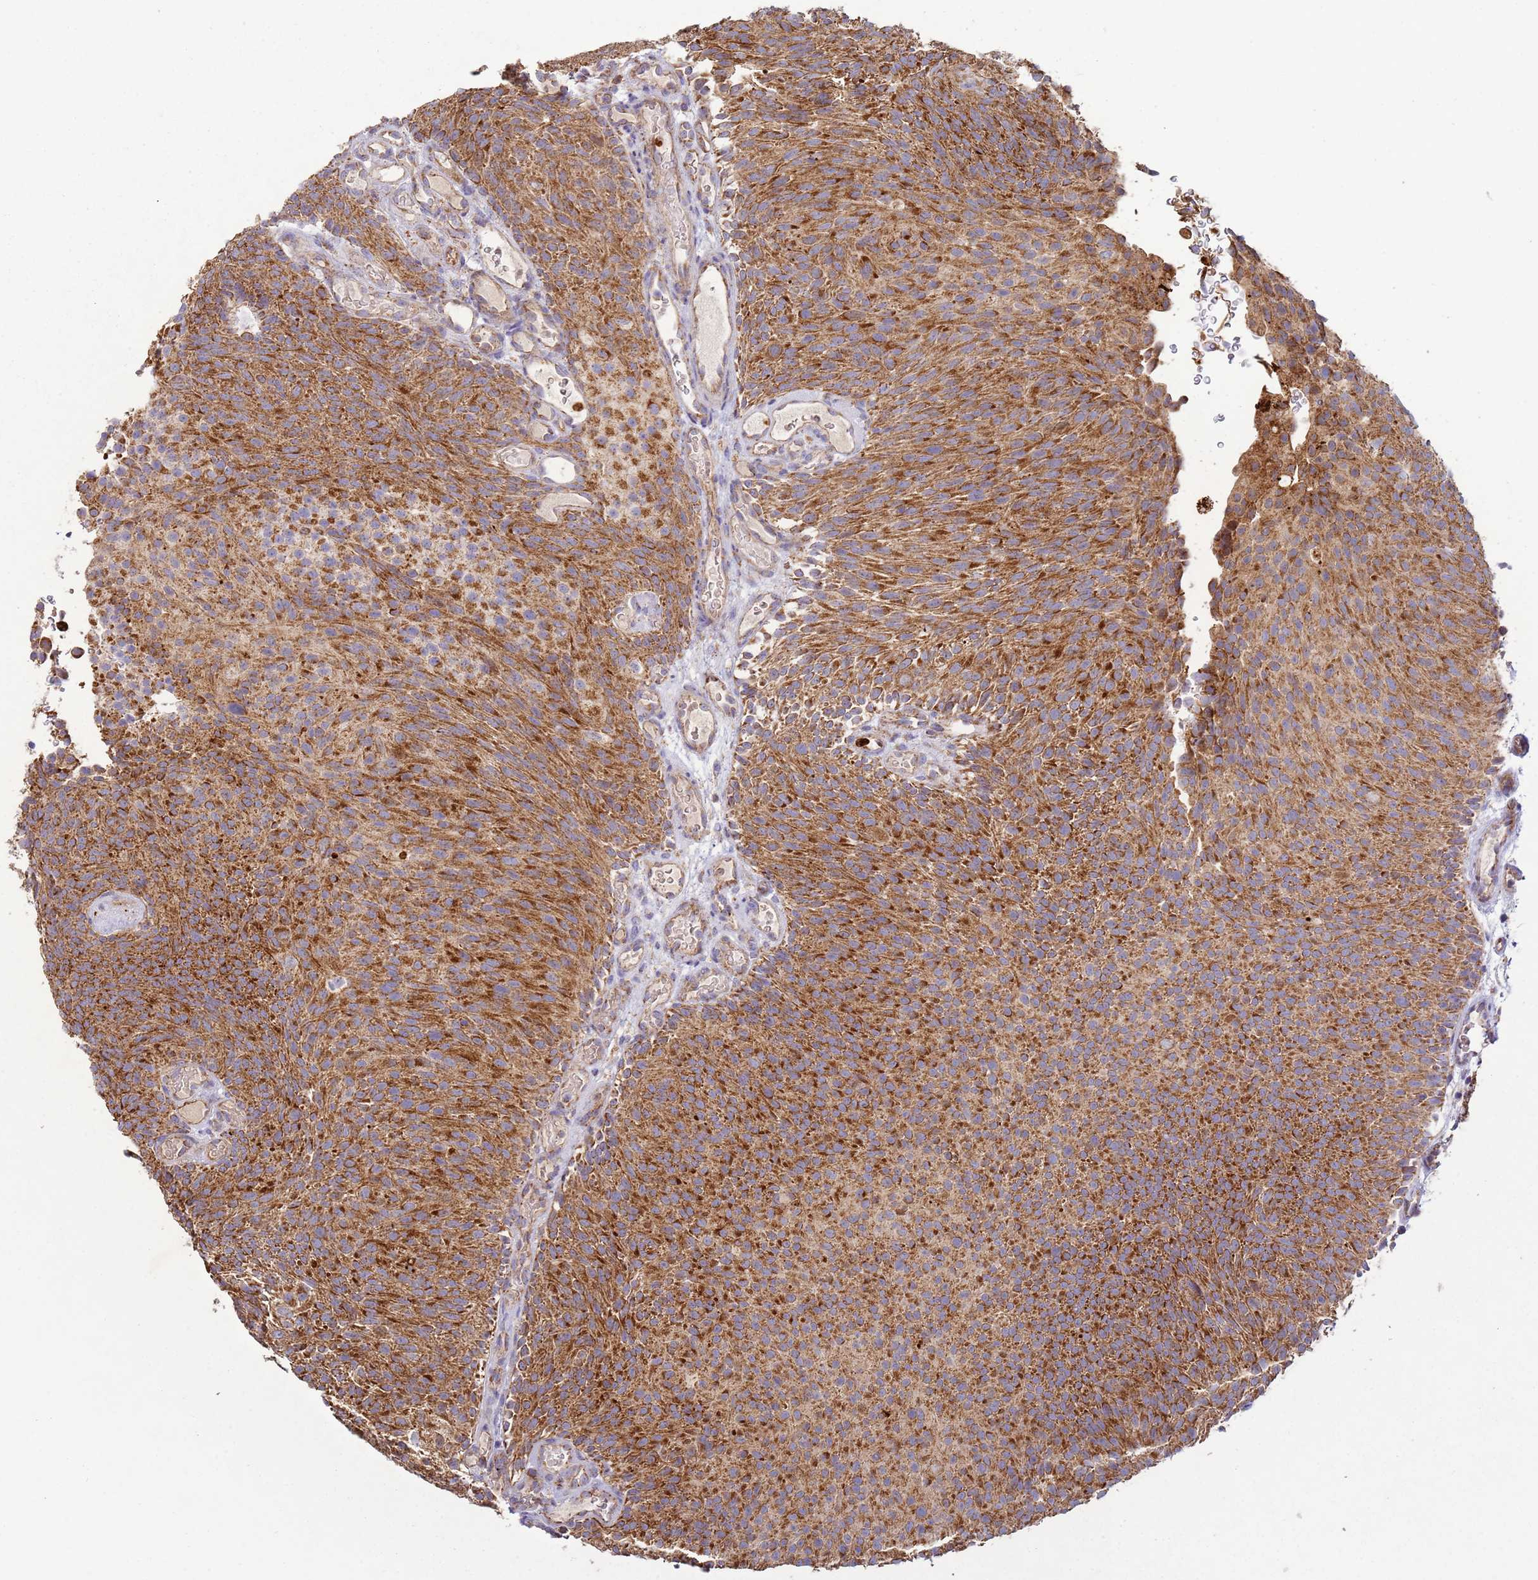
{"staining": {"intensity": "strong", "quantity": ">75%", "location": "cytoplasmic/membranous"}, "tissue": "urothelial cancer", "cell_type": "Tumor cells", "image_type": "cancer", "snomed": [{"axis": "morphology", "description": "Urothelial carcinoma, Low grade"}, {"axis": "topography", "description": "Urinary bladder"}], "caption": "A brown stain highlights strong cytoplasmic/membranous positivity of a protein in urothelial cancer tumor cells. Nuclei are stained in blue.", "gene": "FBXO33", "patient": {"sex": "male", "age": 78}}